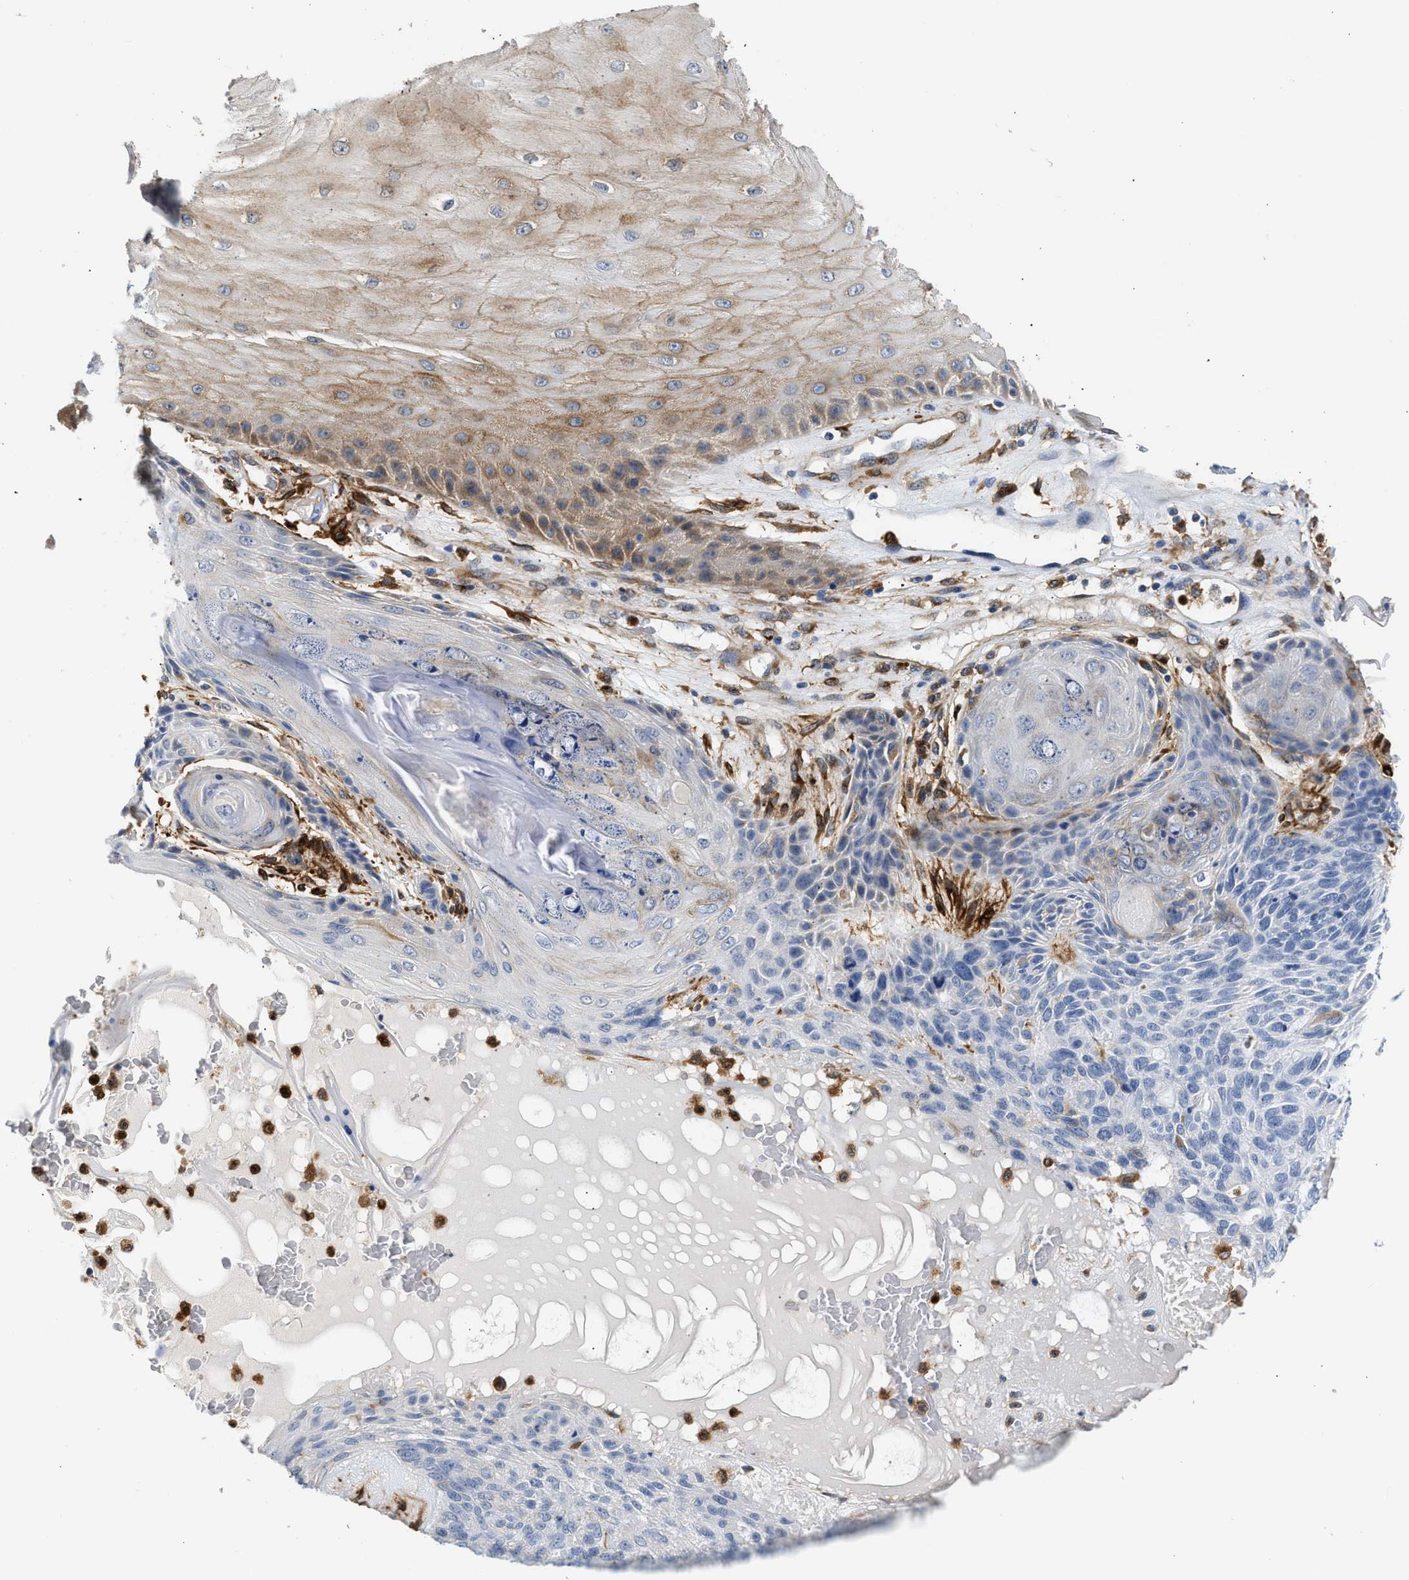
{"staining": {"intensity": "negative", "quantity": "none", "location": "none"}, "tissue": "skin cancer", "cell_type": "Tumor cells", "image_type": "cancer", "snomed": [{"axis": "morphology", "description": "Basal cell carcinoma"}, {"axis": "topography", "description": "Skin"}], "caption": "High power microscopy micrograph of an immunohistochemistry micrograph of skin basal cell carcinoma, revealing no significant positivity in tumor cells.", "gene": "RAB31", "patient": {"sex": "male", "age": 55}}